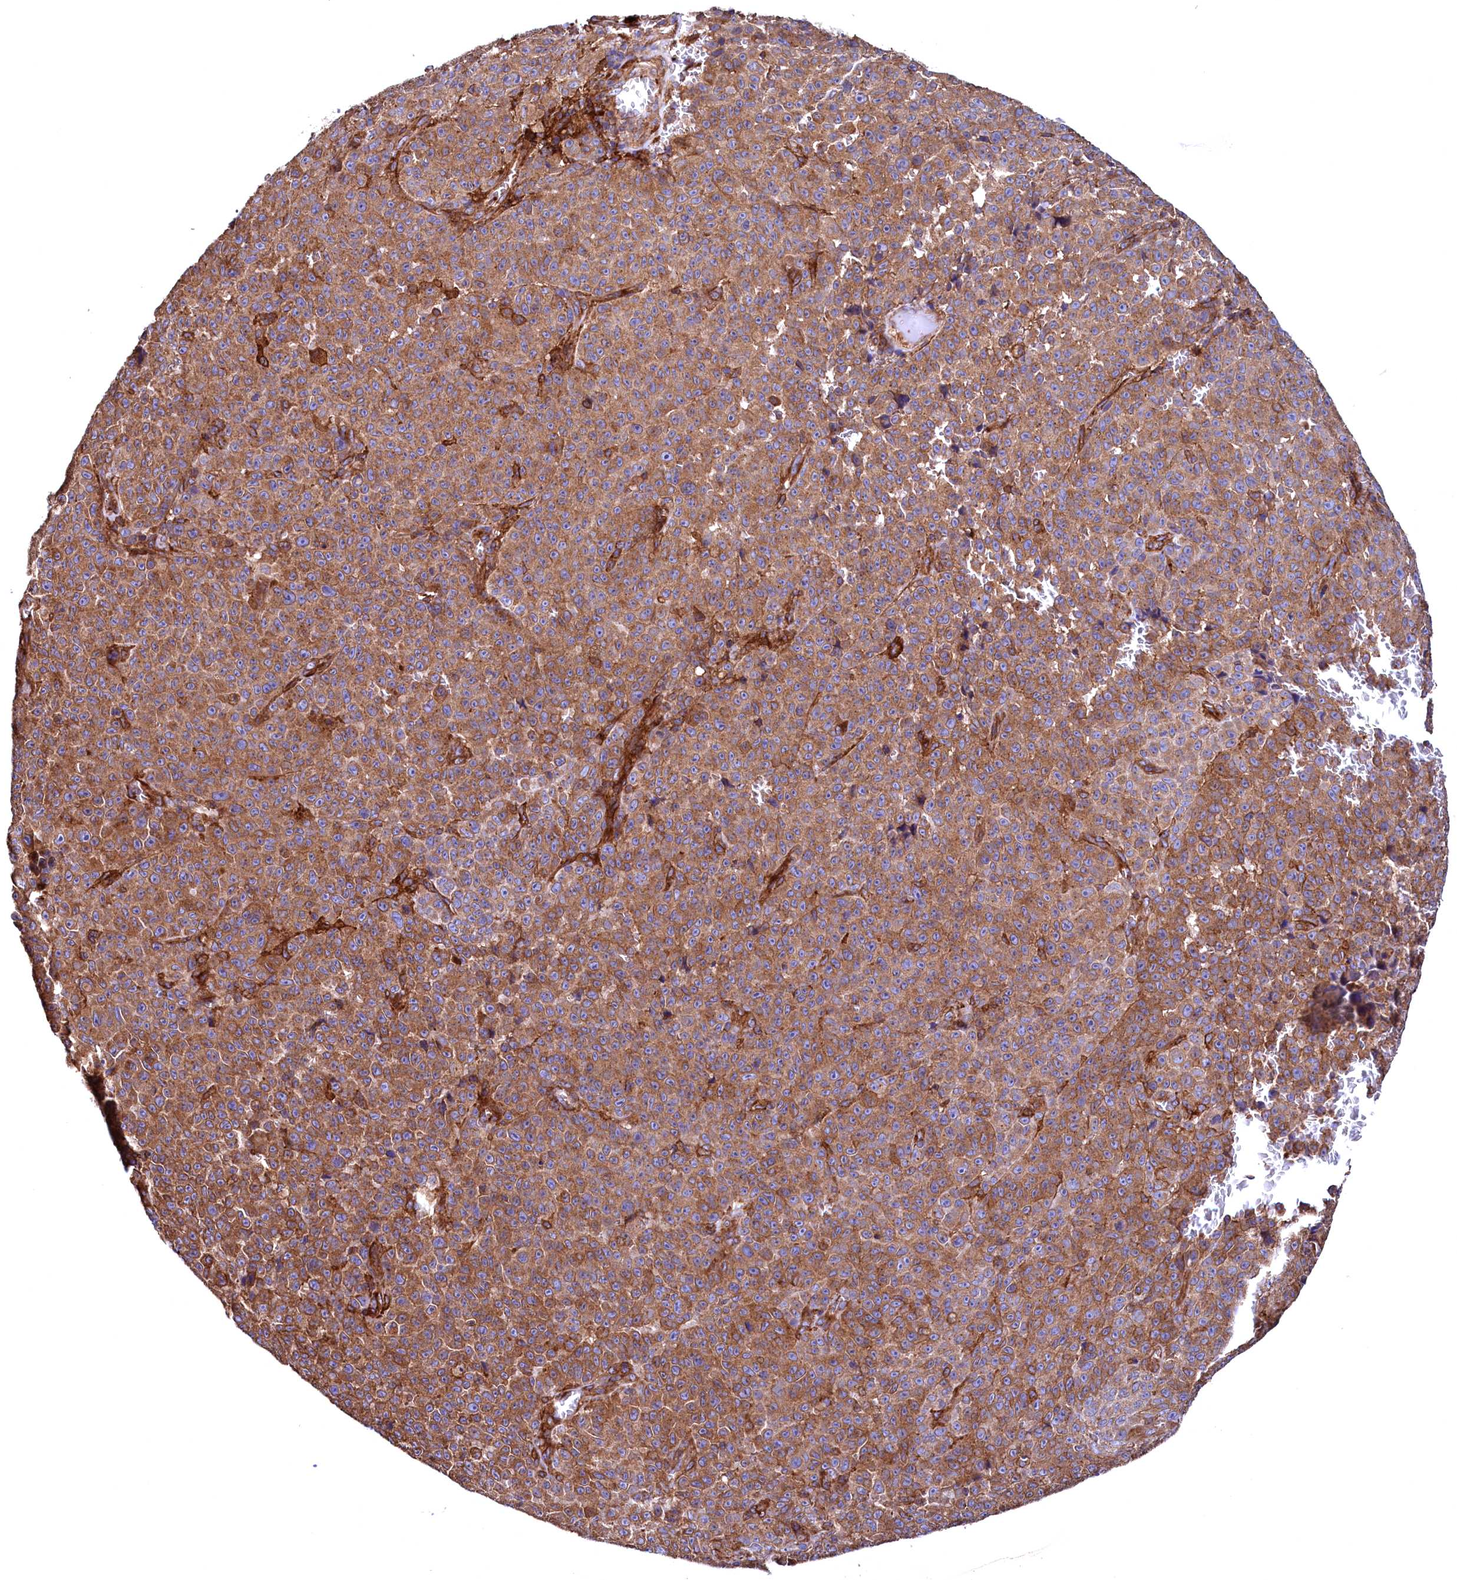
{"staining": {"intensity": "moderate", "quantity": ">75%", "location": "cytoplasmic/membranous"}, "tissue": "melanoma", "cell_type": "Tumor cells", "image_type": "cancer", "snomed": [{"axis": "morphology", "description": "Malignant melanoma, NOS"}, {"axis": "topography", "description": "Skin"}], "caption": "Brown immunohistochemical staining in melanoma exhibits moderate cytoplasmic/membranous staining in about >75% of tumor cells.", "gene": "STAMBPL1", "patient": {"sex": "female", "age": 82}}